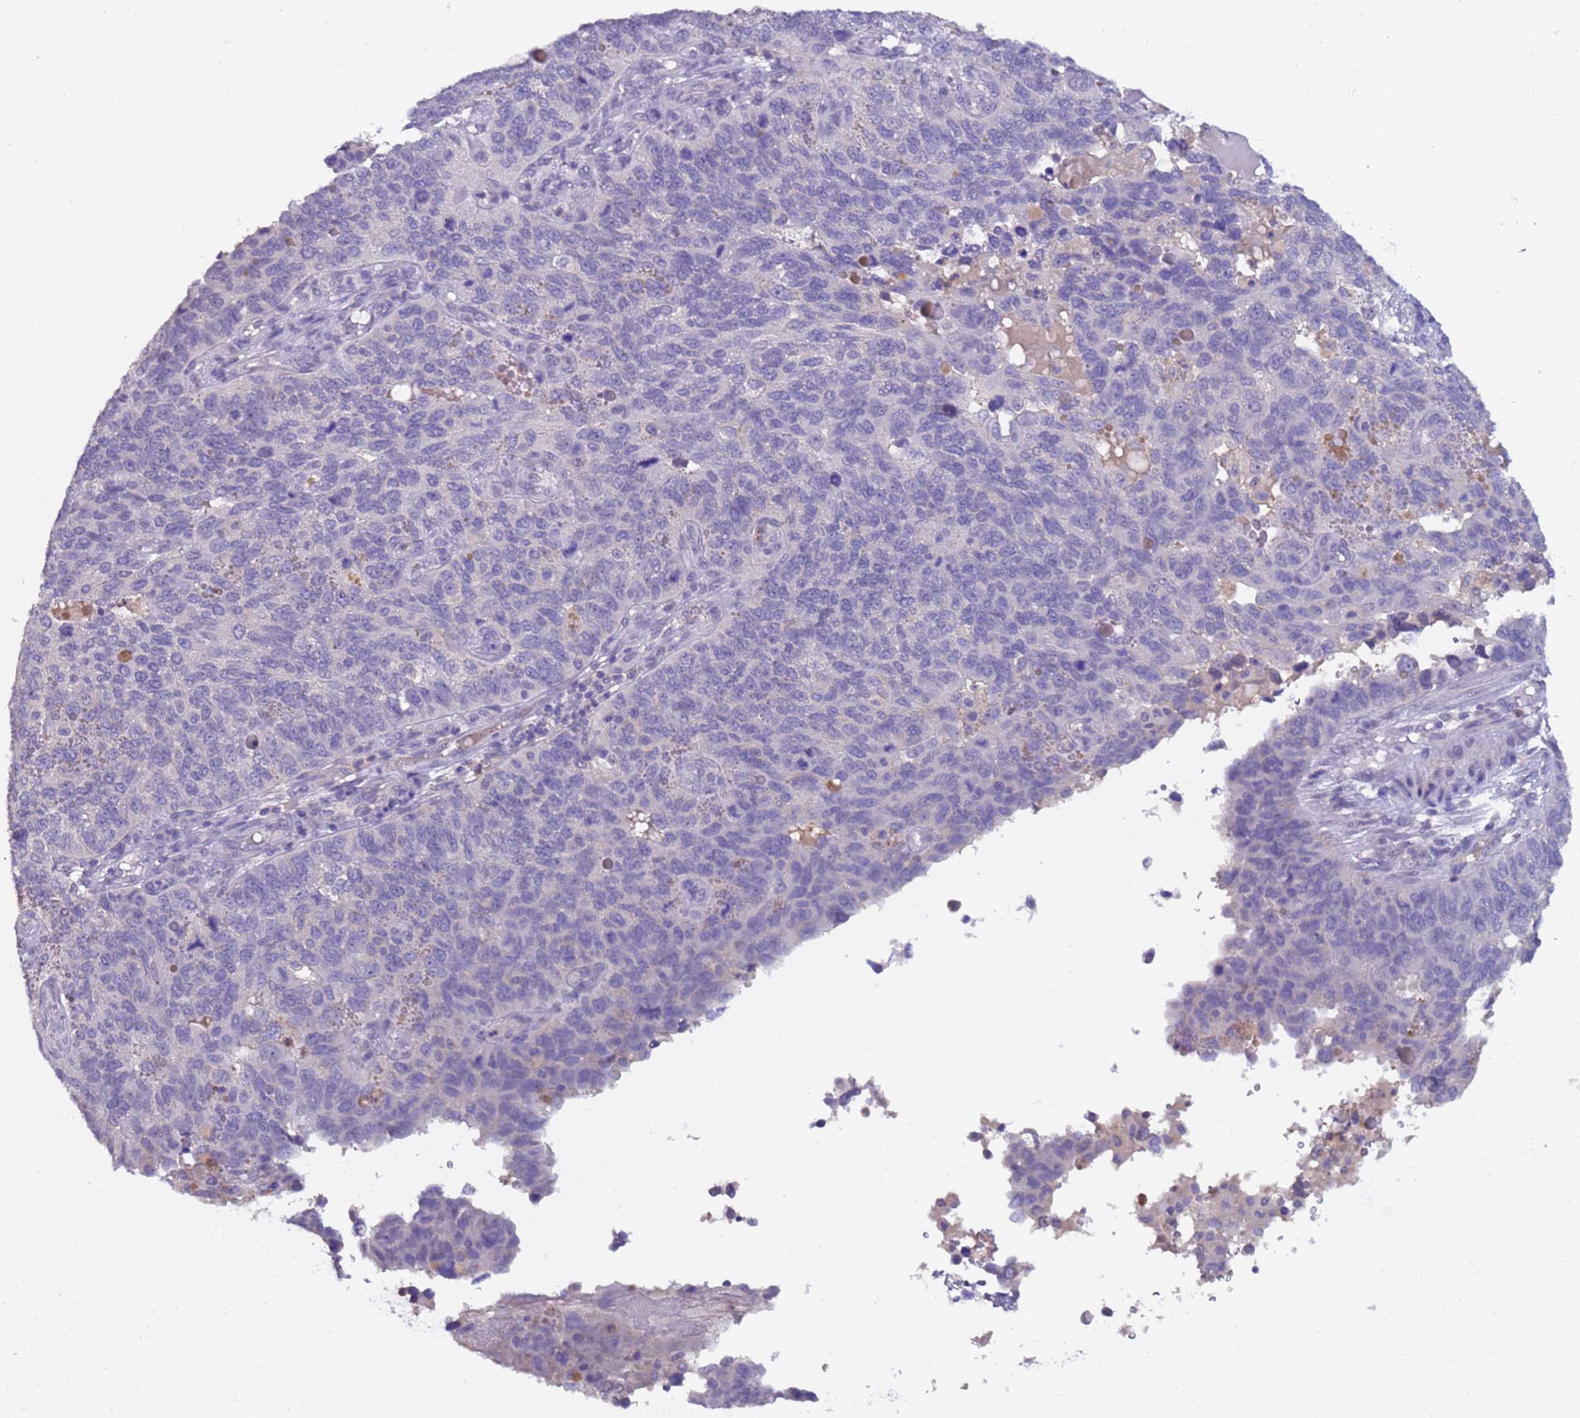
{"staining": {"intensity": "negative", "quantity": "none", "location": "none"}, "tissue": "endometrial cancer", "cell_type": "Tumor cells", "image_type": "cancer", "snomed": [{"axis": "morphology", "description": "Adenocarcinoma, NOS"}, {"axis": "topography", "description": "Endometrium"}], "caption": "A photomicrograph of human adenocarcinoma (endometrial) is negative for staining in tumor cells.", "gene": "ZNF248", "patient": {"sex": "female", "age": 66}}